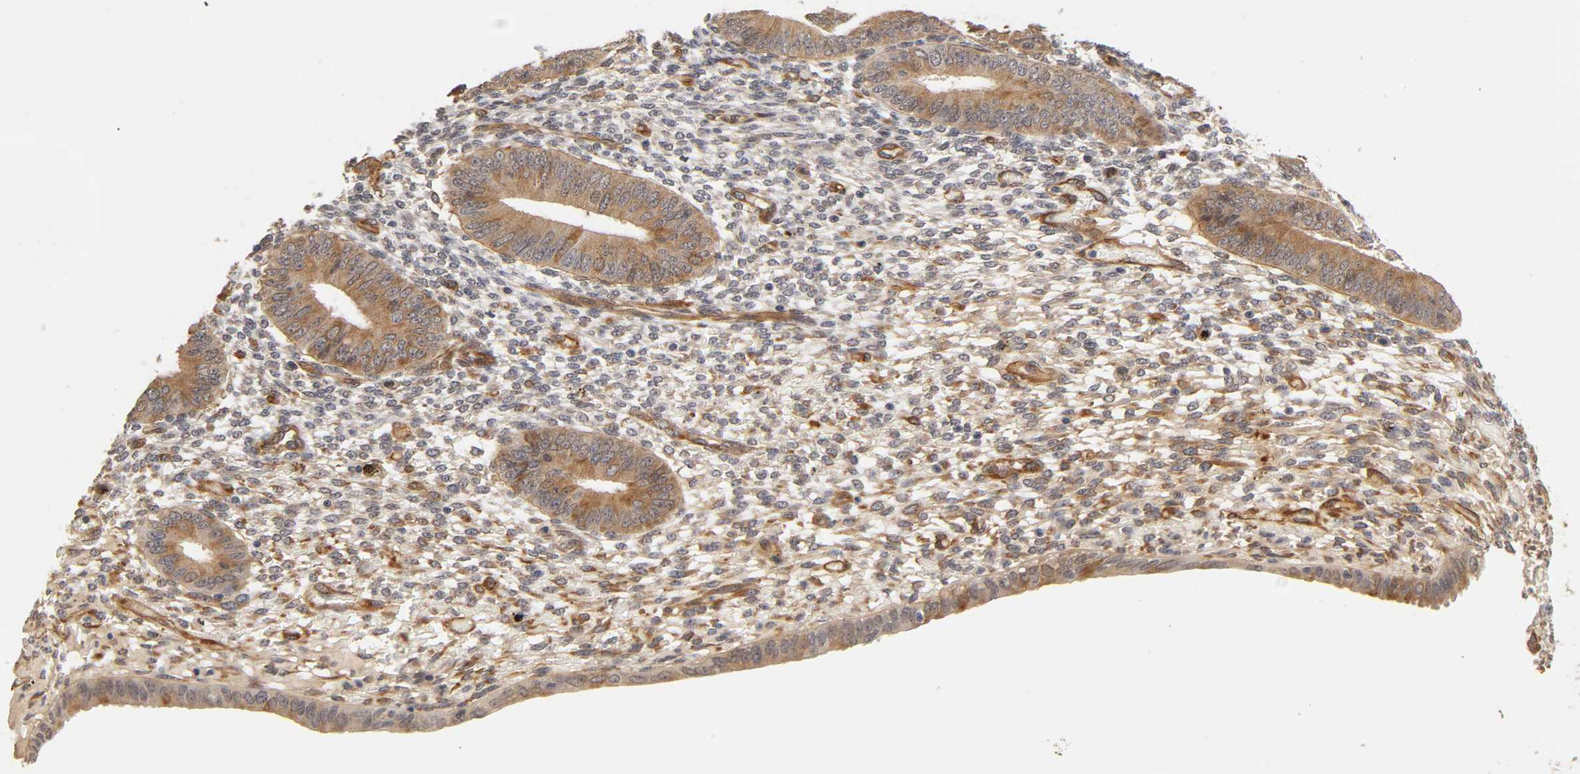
{"staining": {"intensity": "strong", "quantity": ">75%", "location": "cytoplasmic/membranous"}, "tissue": "endometrium", "cell_type": "Cells in endometrial stroma", "image_type": "normal", "snomed": [{"axis": "morphology", "description": "Normal tissue, NOS"}, {"axis": "topography", "description": "Endometrium"}], "caption": "Immunohistochemical staining of unremarkable human endometrium demonstrates high levels of strong cytoplasmic/membranous expression in about >75% of cells in endometrial stroma.", "gene": "LAMB1", "patient": {"sex": "female", "age": 42}}